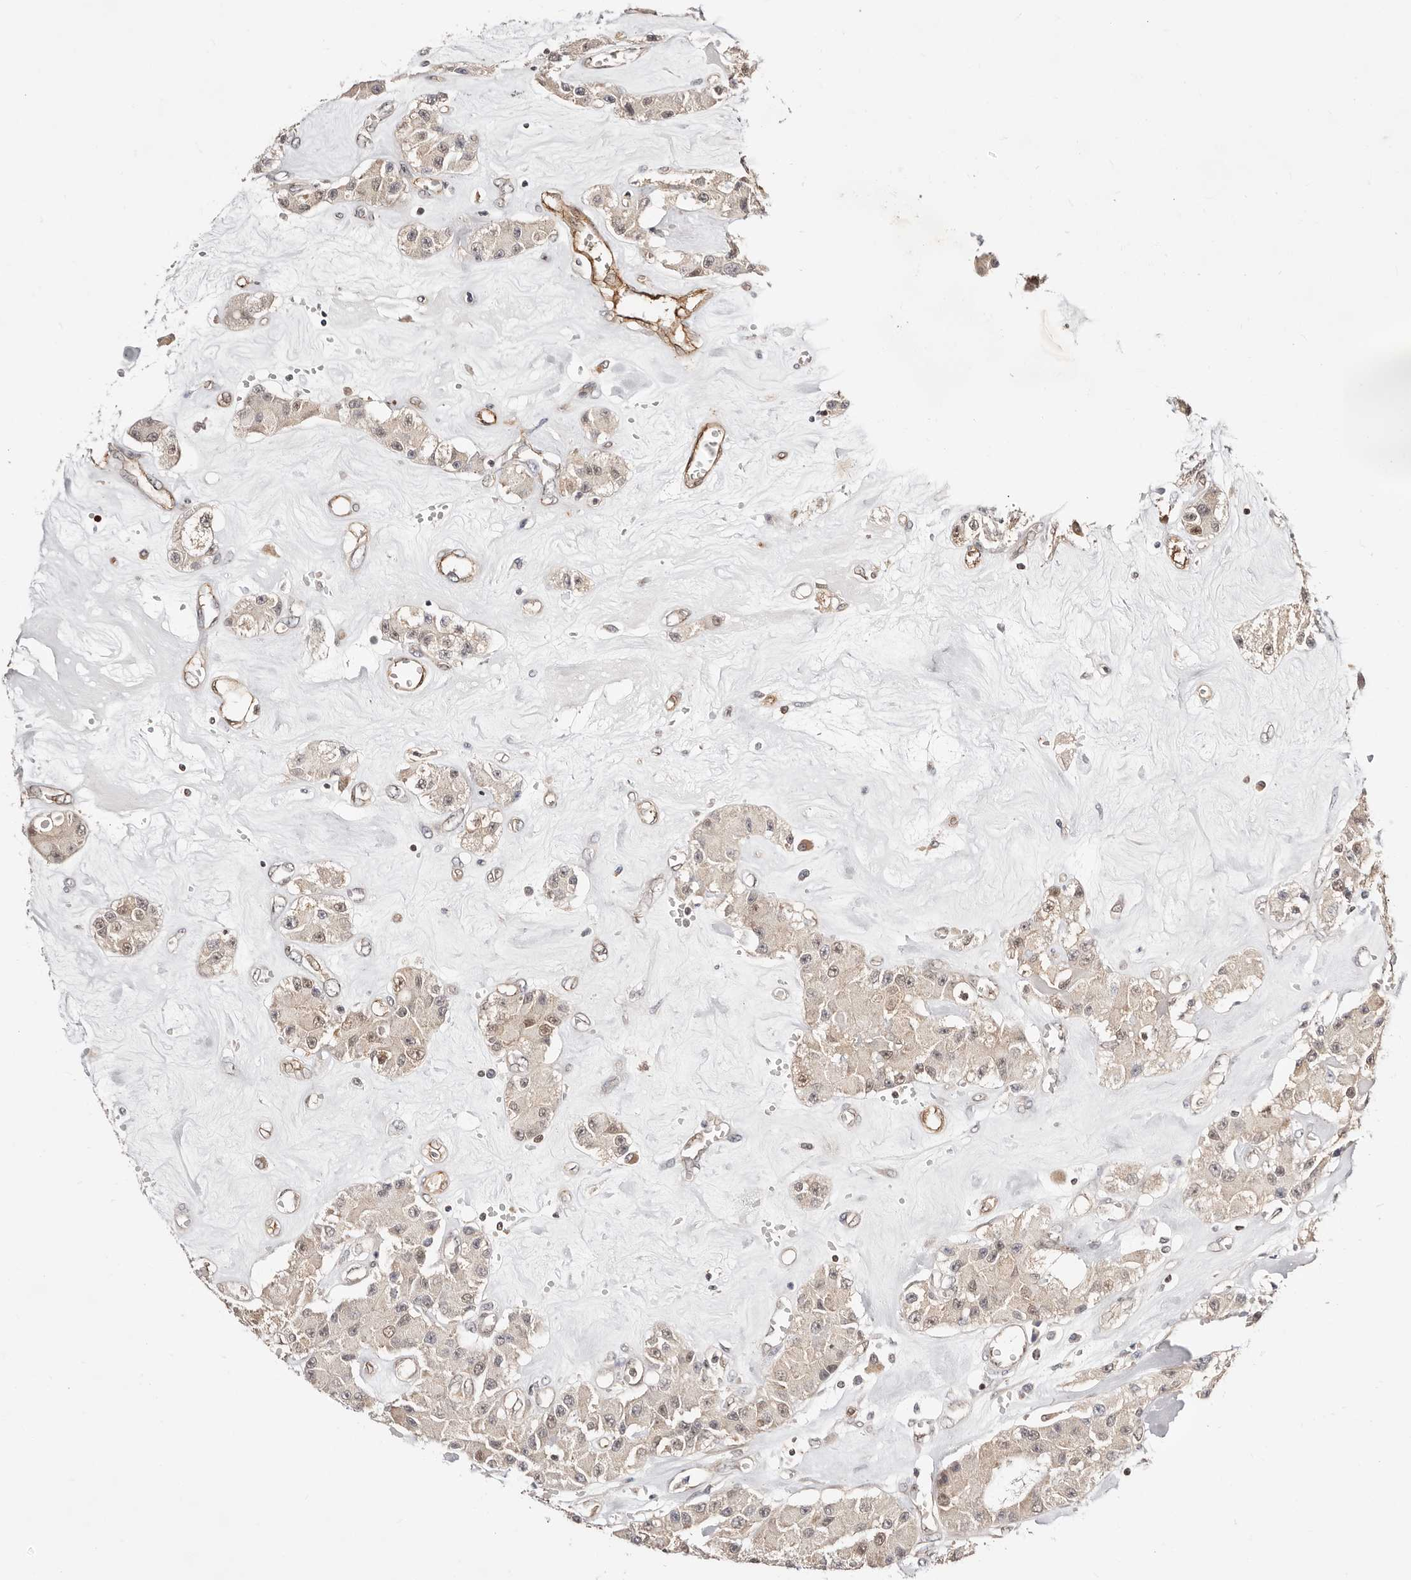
{"staining": {"intensity": "weak", "quantity": "25%-75%", "location": "cytoplasmic/membranous,nuclear"}, "tissue": "carcinoid", "cell_type": "Tumor cells", "image_type": "cancer", "snomed": [{"axis": "morphology", "description": "Carcinoid, malignant, NOS"}, {"axis": "topography", "description": "Pancreas"}], "caption": "Immunohistochemistry (IHC) of human malignant carcinoid demonstrates low levels of weak cytoplasmic/membranous and nuclear positivity in about 25%-75% of tumor cells.", "gene": "STAT5A", "patient": {"sex": "male", "age": 41}}